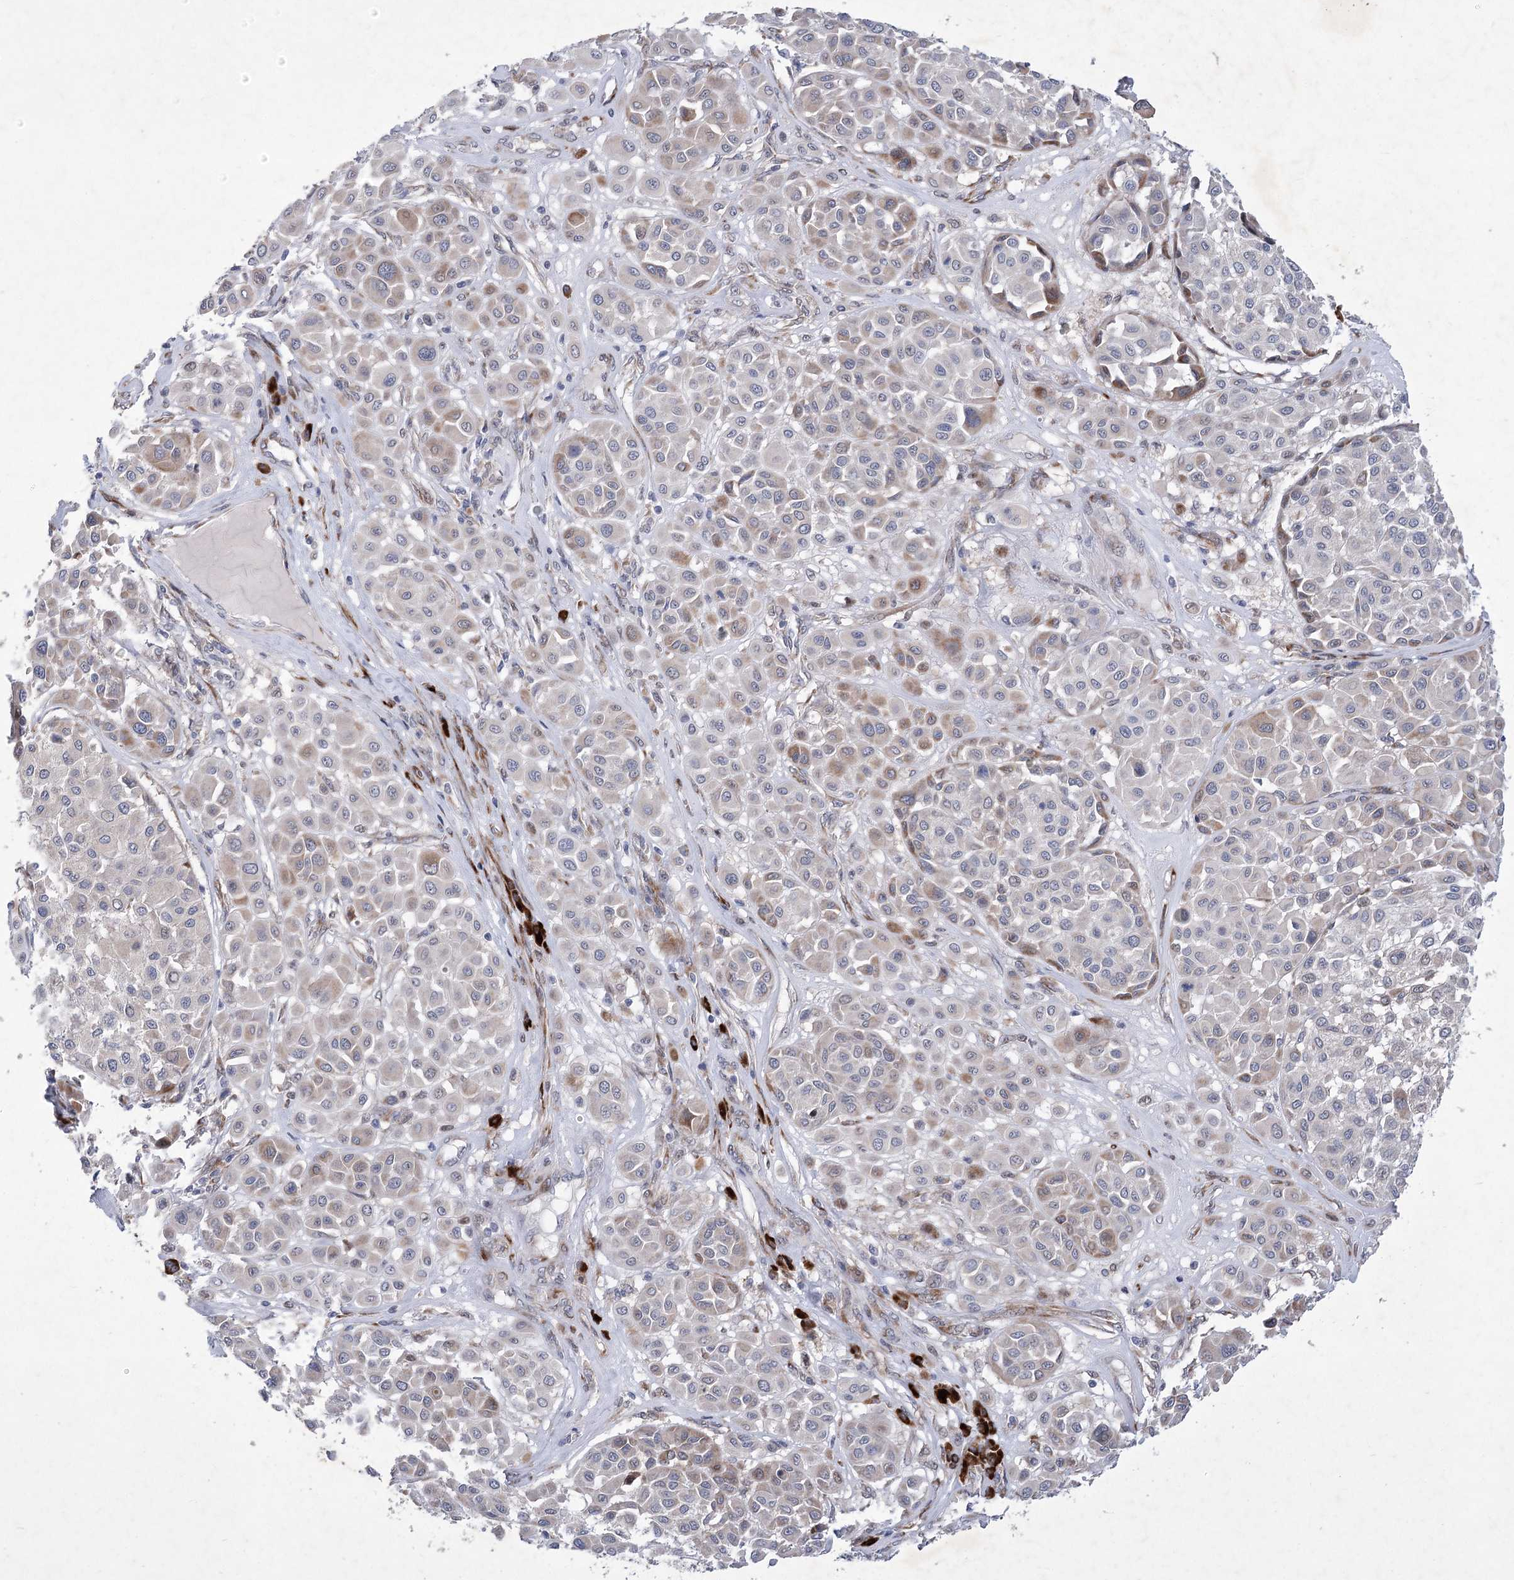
{"staining": {"intensity": "weak", "quantity": "<25%", "location": "cytoplasmic/membranous"}, "tissue": "melanoma", "cell_type": "Tumor cells", "image_type": "cancer", "snomed": [{"axis": "morphology", "description": "Malignant melanoma, Metastatic site"}, {"axis": "topography", "description": "Soft tissue"}], "caption": "The immunohistochemistry (IHC) micrograph has no significant positivity in tumor cells of malignant melanoma (metastatic site) tissue. Brightfield microscopy of immunohistochemistry stained with DAB (brown) and hematoxylin (blue), captured at high magnification.", "gene": "GCNT4", "patient": {"sex": "male", "age": 41}}